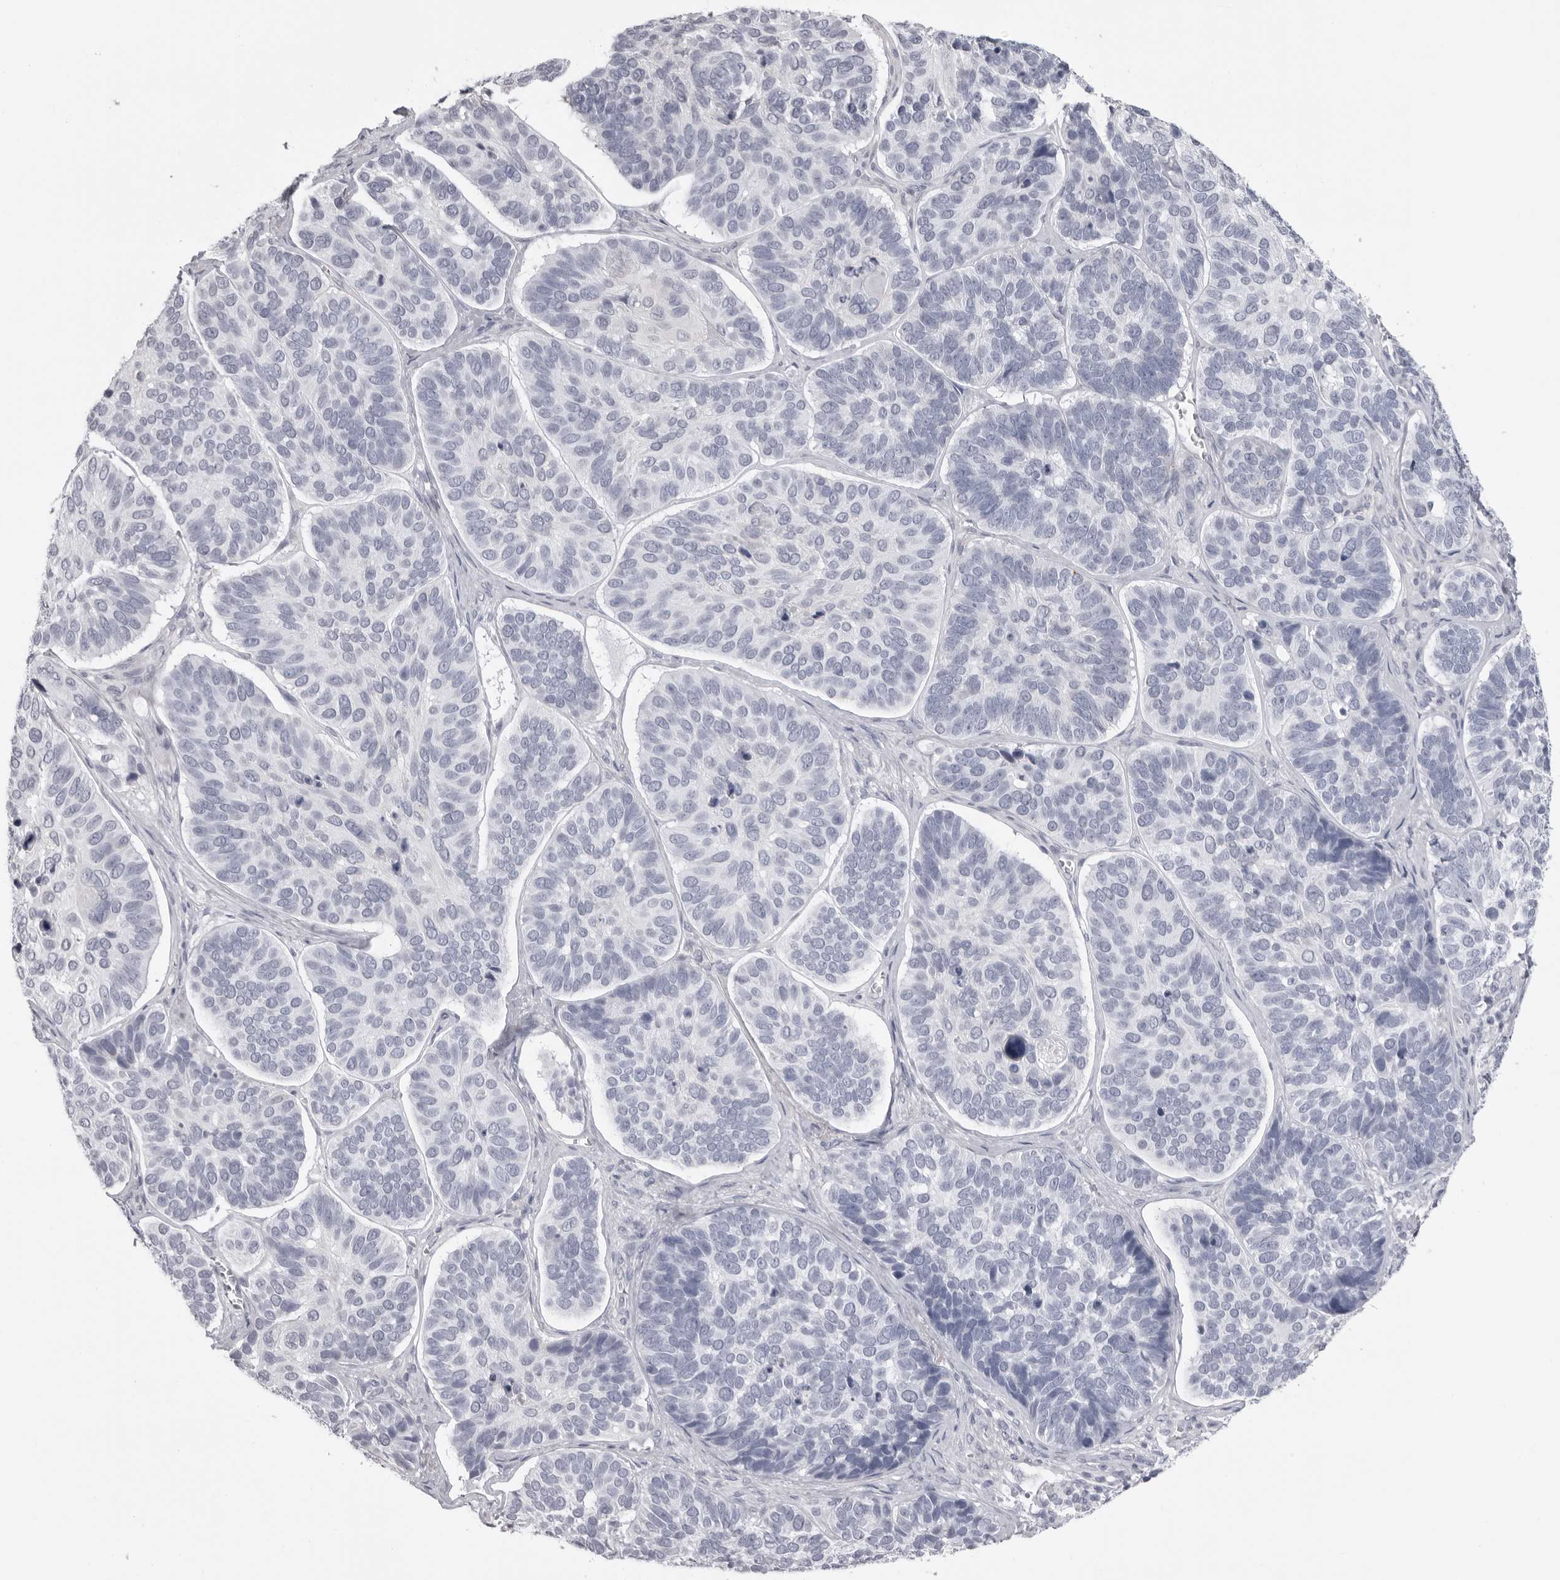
{"staining": {"intensity": "negative", "quantity": "none", "location": "none"}, "tissue": "skin cancer", "cell_type": "Tumor cells", "image_type": "cancer", "snomed": [{"axis": "morphology", "description": "Basal cell carcinoma"}, {"axis": "topography", "description": "Skin"}], "caption": "IHC histopathology image of human skin cancer stained for a protein (brown), which displays no positivity in tumor cells.", "gene": "DNALI1", "patient": {"sex": "male", "age": 62}}